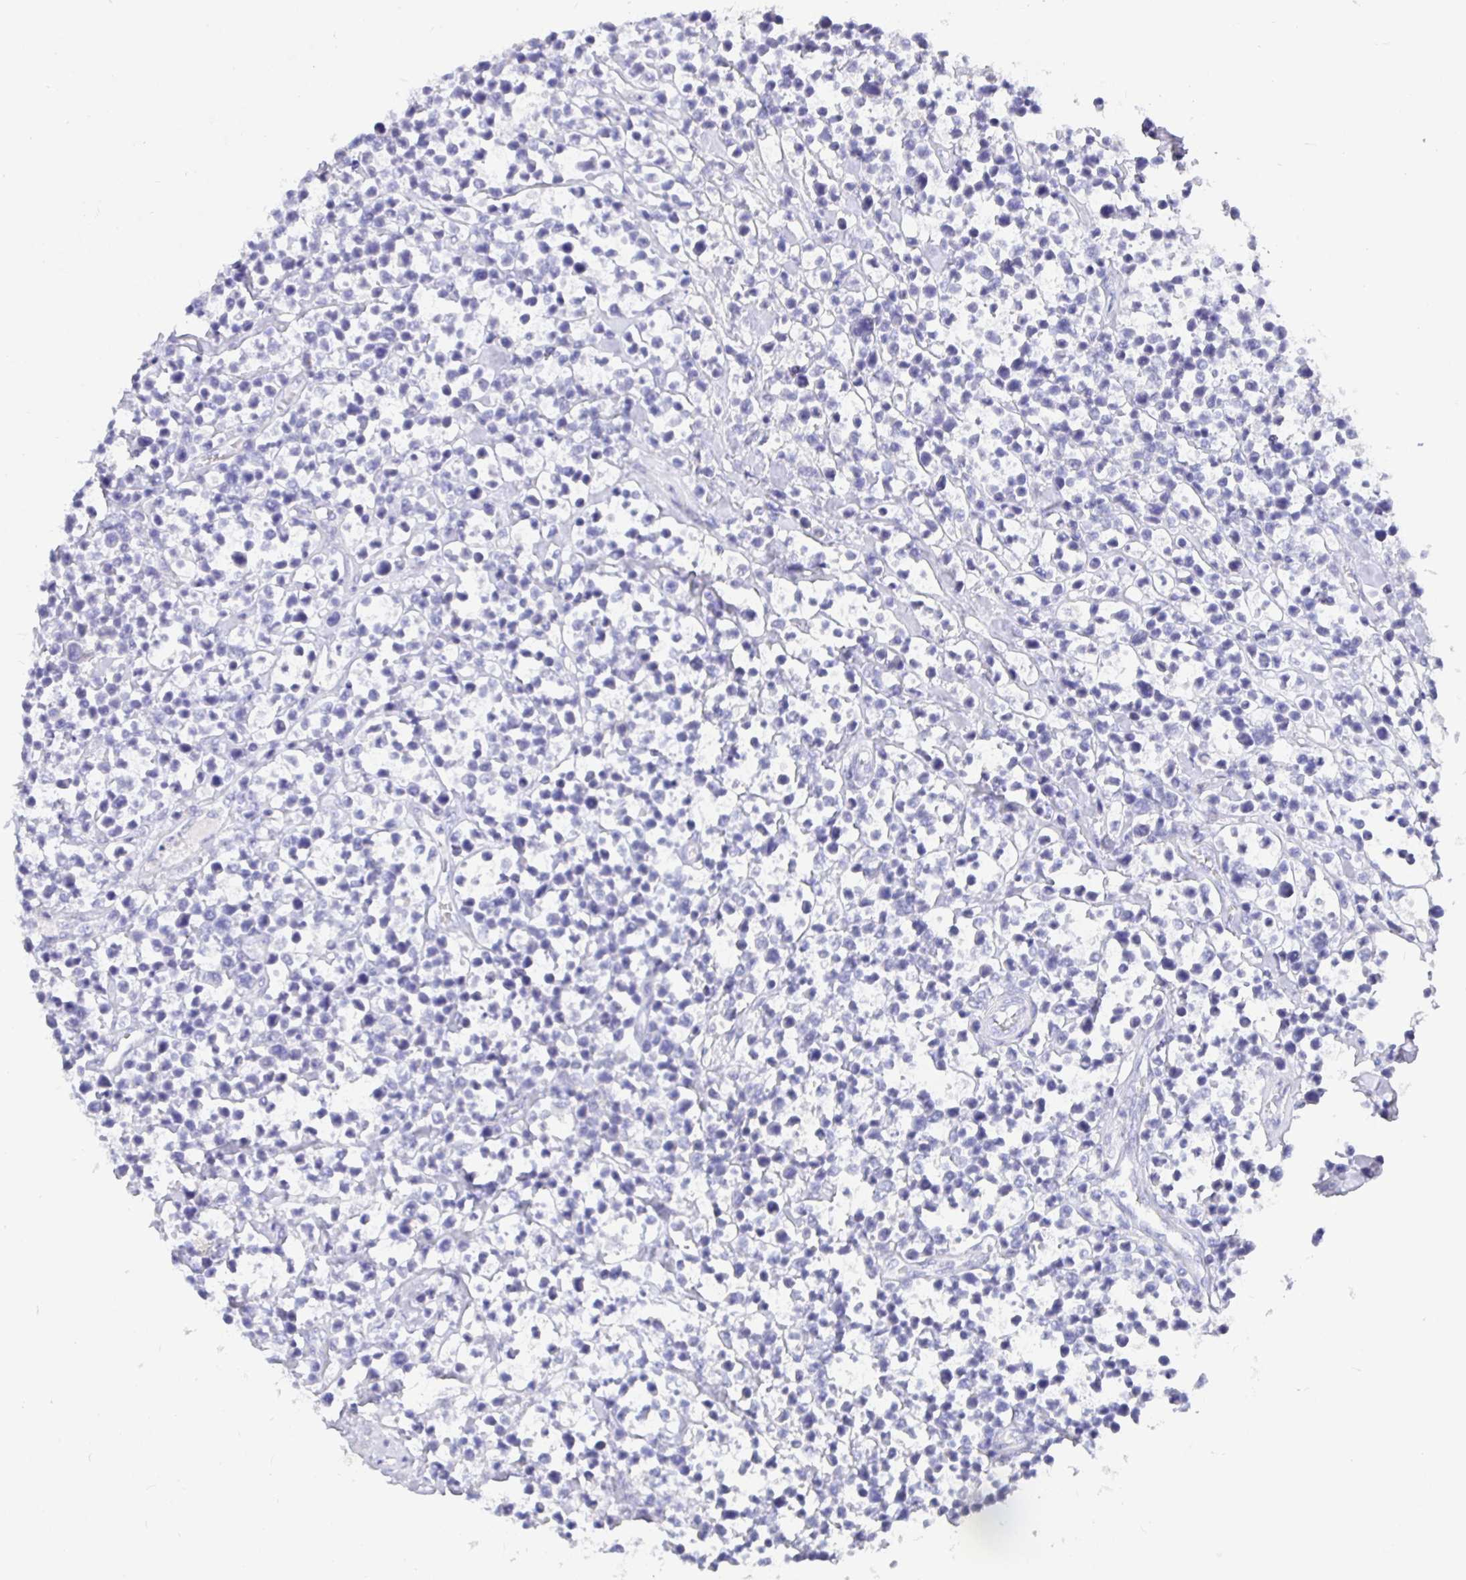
{"staining": {"intensity": "negative", "quantity": "none", "location": "none"}, "tissue": "lymphoma", "cell_type": "Tumor cells", "image_type": "cancer", "snomed": [{"axis": "morphology", "description": "Malignant lymphoma, non-Hodgkin's type, High grade"}, {"axis": "topography", "description": "Soft tissue"}], "caption": "Immunohistochemistry micrograph of neoplastic tissue: human lymphoma stained with DAB demonstrates no significant protein positivity in tumor cells.", "gene": "TPTE", "patient": {"sex": "female", "age": 56}}